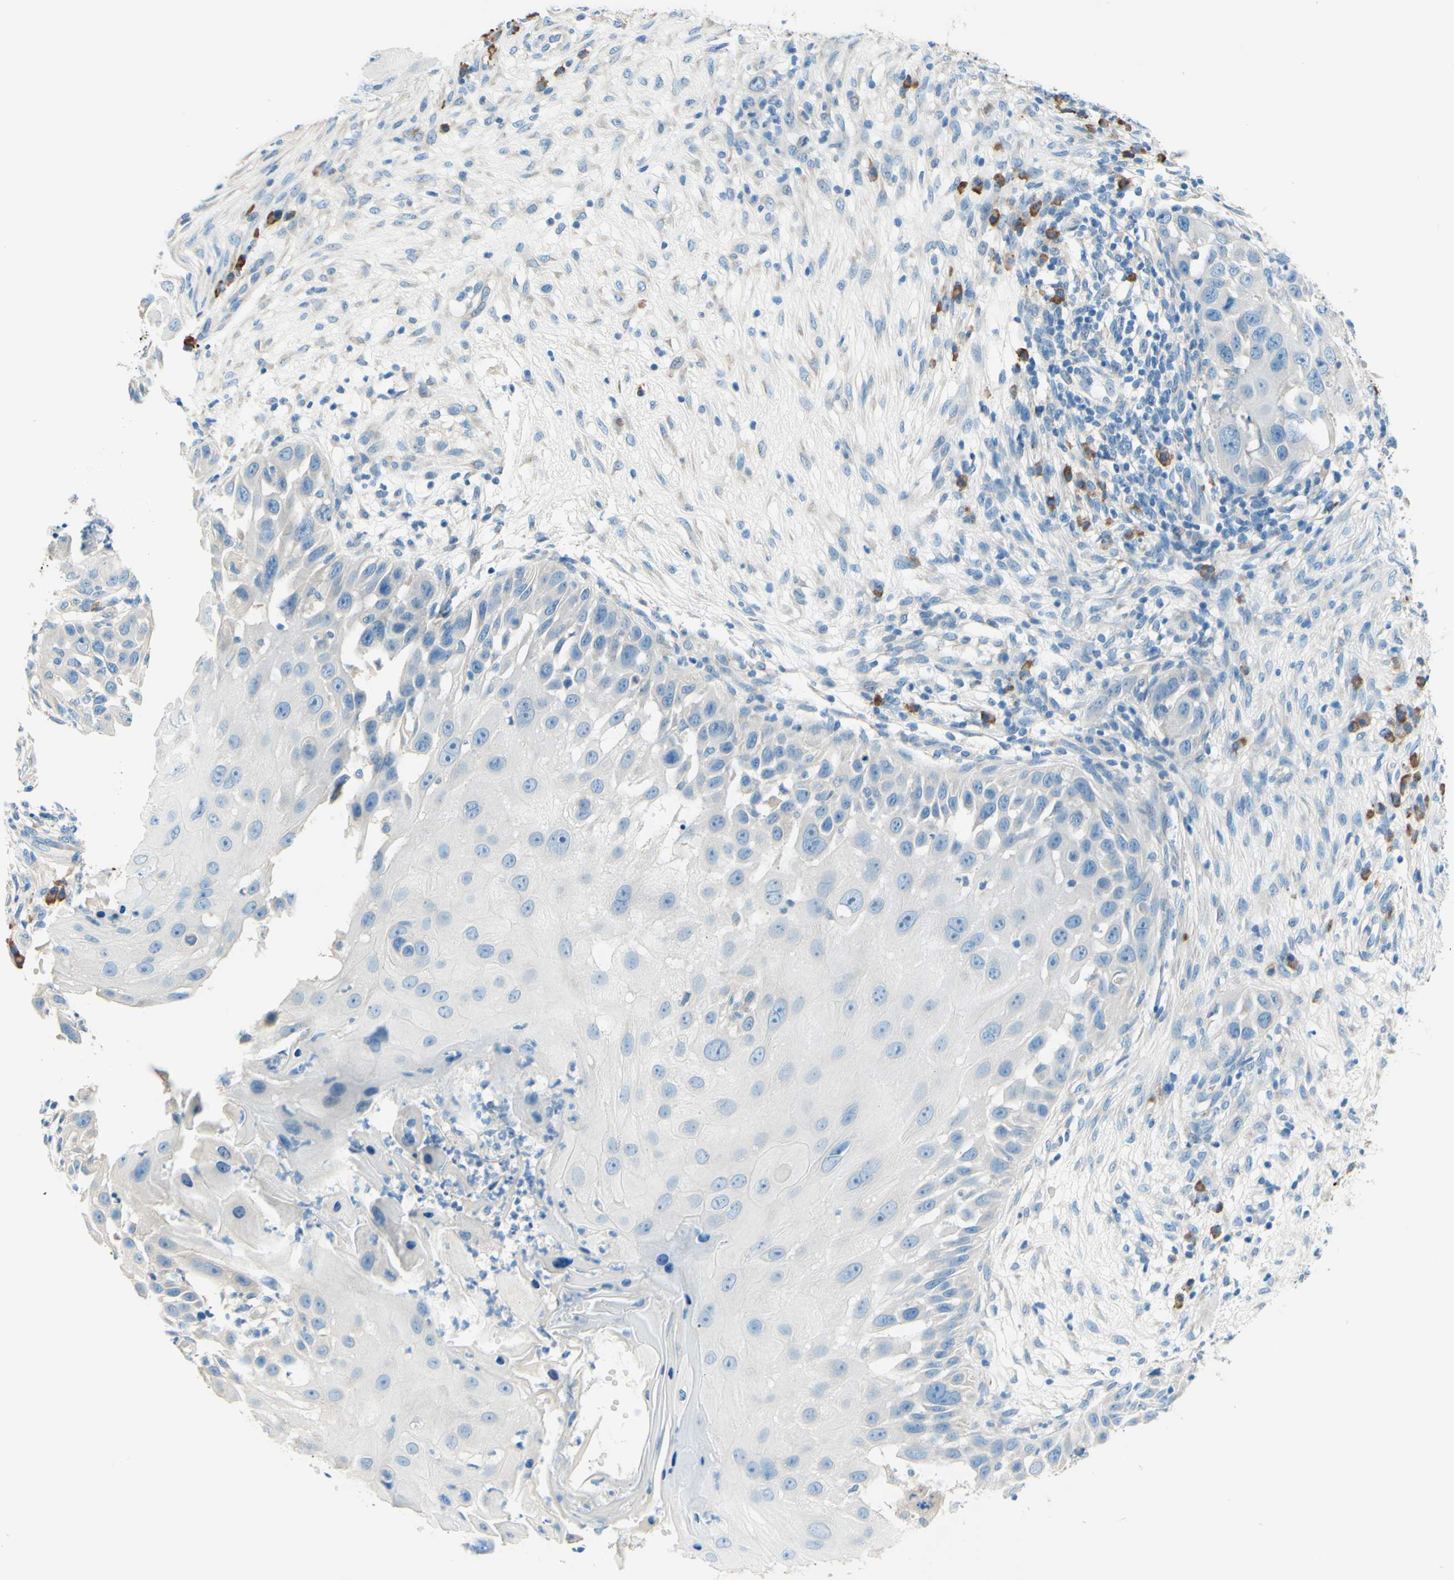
{"staining": {"intensity": "negative", "quantity": "none", "location": "none"}, "tissue": "skin cancer", "cell_type": "Tumor cells", "image_type": "cancer", "snomed": [{"axis": "morphology", "description": "Squamous cell carcinoma, NOS"}, {"axis": "topography", "description": "Skin"}], "caption": "This micrograph is of skin cancer stained with immunohistochemistry (IHC) to label a protein in brown with the nuclei are counter-stained blue. There is no positivity in tumor cells.", "gene": "PASD1", "patient": {"sex": "female", "age": 44}}